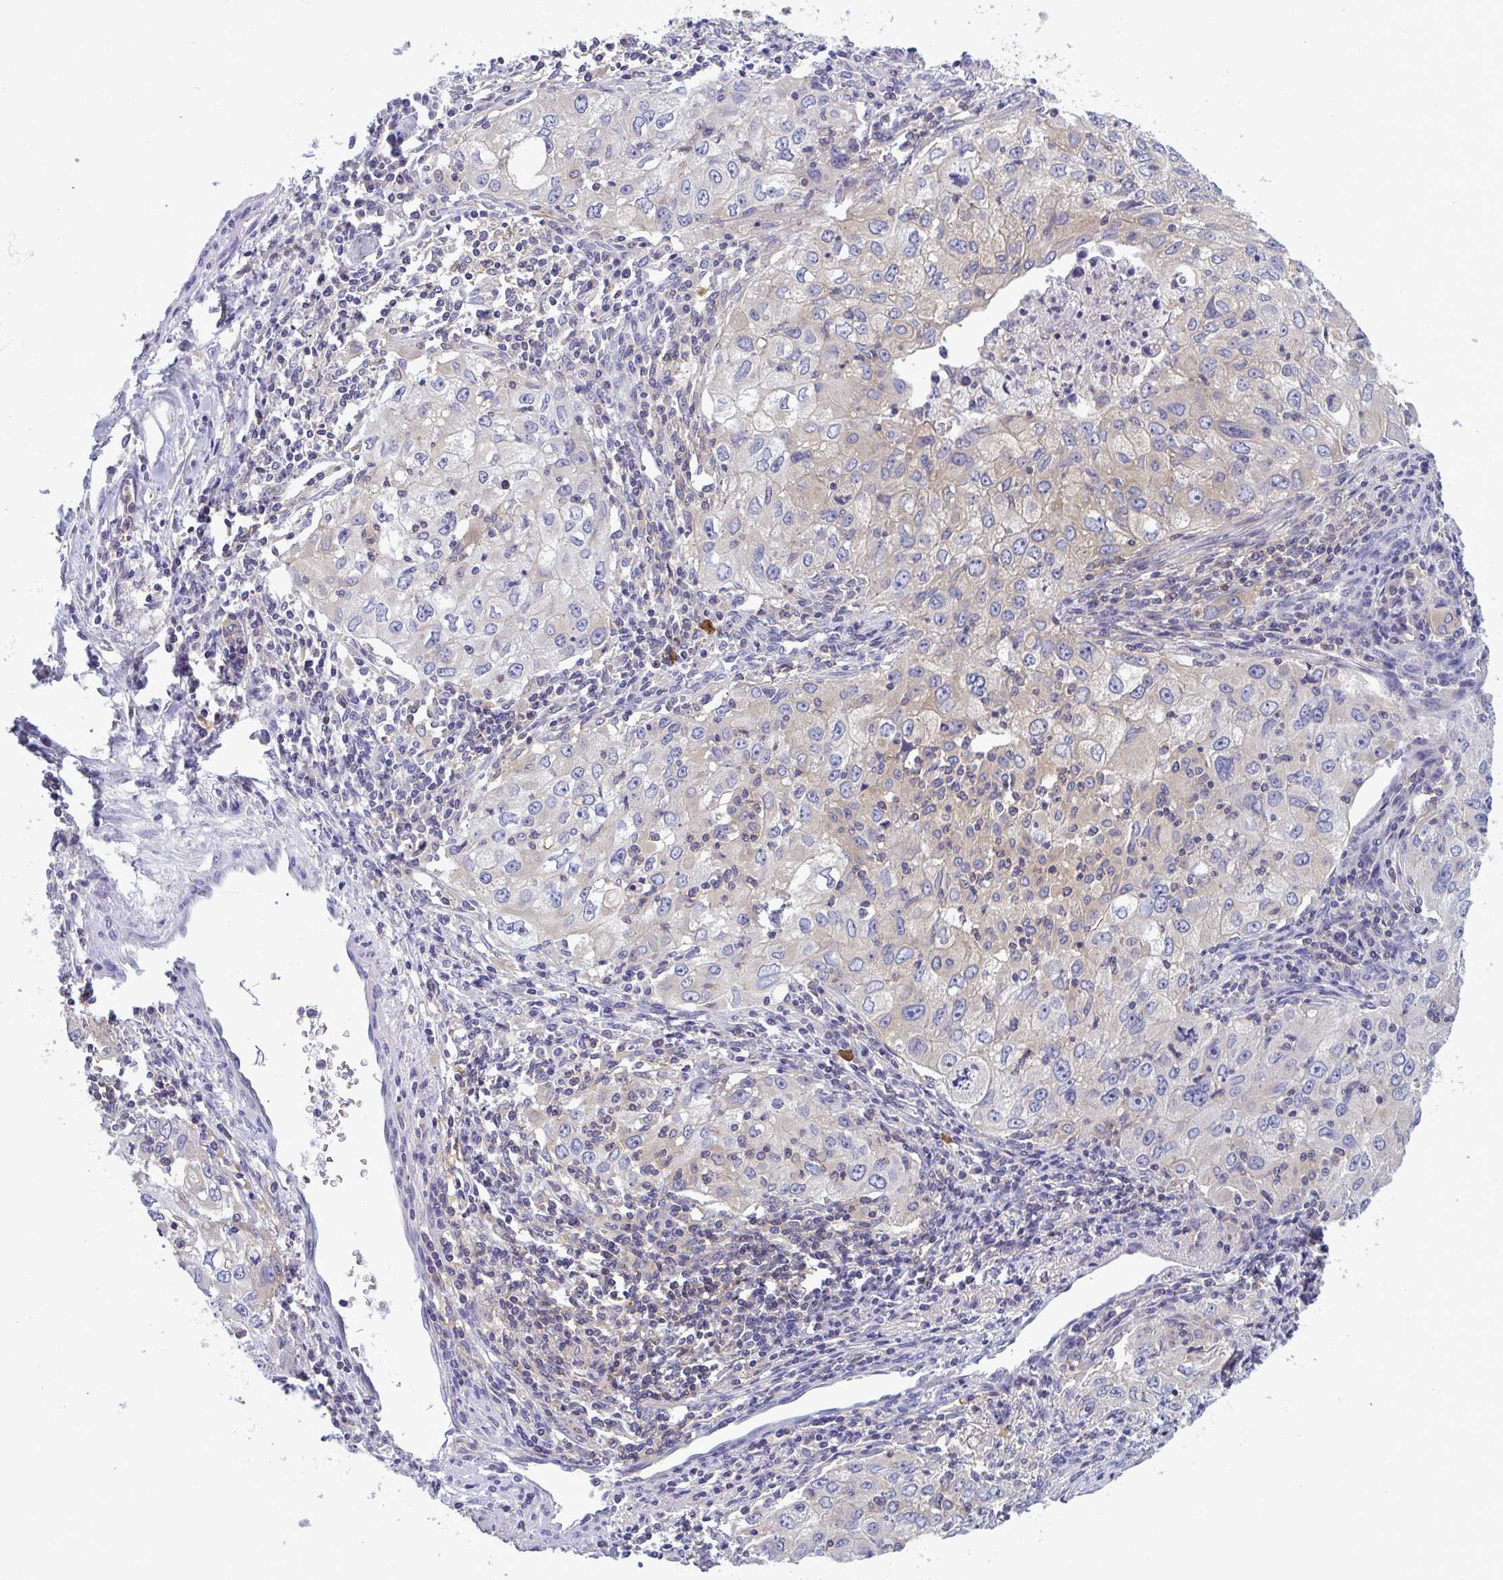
{"staining": {"intensity": "negative", "quantity": "none", "location": "none"}, "tissue": "lung cancer", "cell_type": "Tumor cells", "image_type": "cancer", "snomed": [{"axis": "morphology", "description": "Adenocarcinoma, NOS"}, {"axis": "morphology", "description": "Adenocarcinoma, metastatic, NOS"}, {"axis": "topography", "description": "Lymph node"}, {"axis": "topography", "description": "Lung"}], "caption": "Protein analysis of lung cancer (adenocarcinoma) displays no significant staining in tumor cells.", "gene": "SLC30A6", "patient": {"sex": "female", "age": 42}}